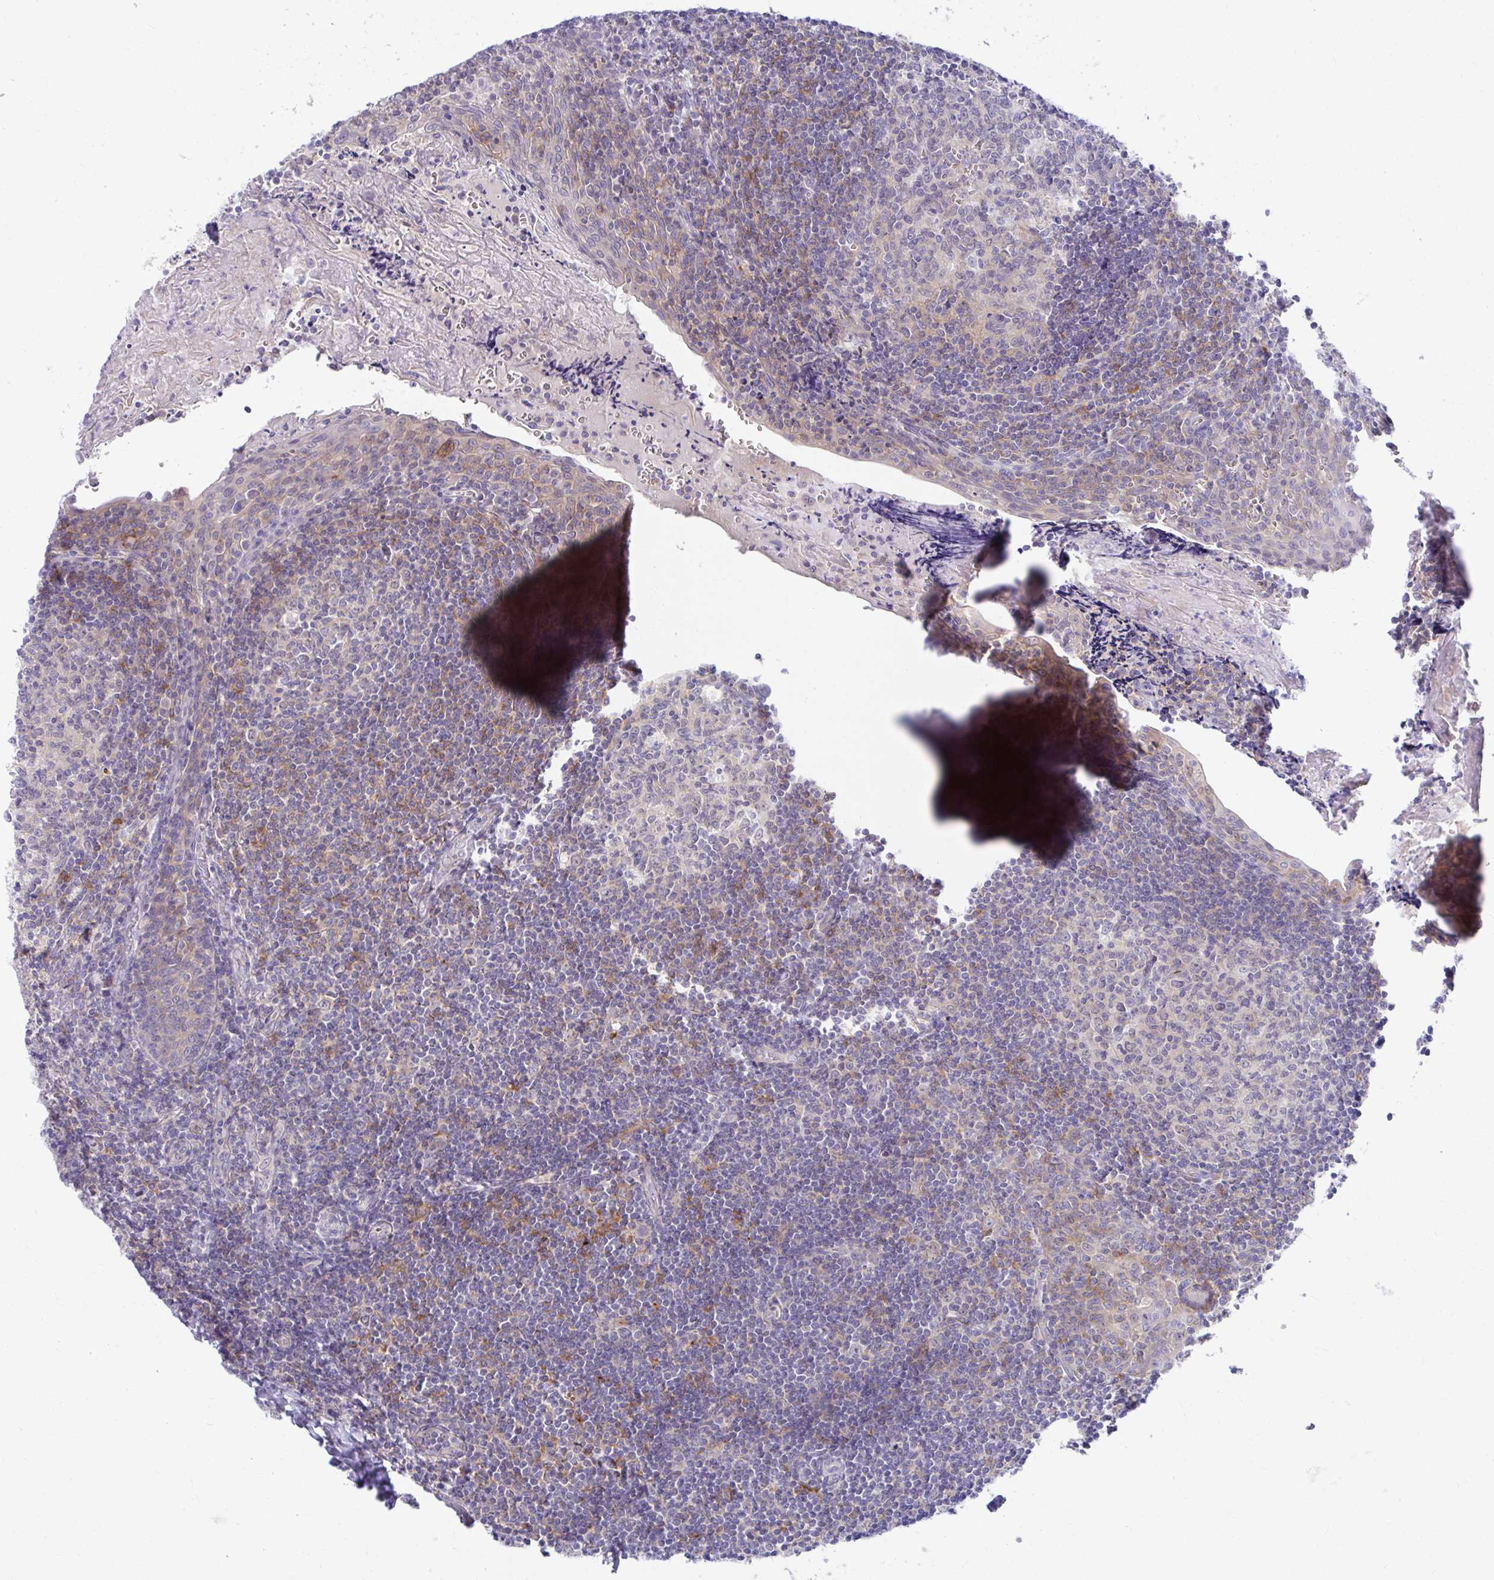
{"staining": {"intensity": "weak", "quantity": "<25%", "location": "cytoplasmic/membranous"}, "tissue": "tonsil", "cell_type": "Germinal center cells", "image_type": "normal", "snomed": [{"axis": "morphology", "description": "Normal tissue, NOS"}, {"axis": "morphology", "description": "Inflammation, NOS"}, {"axis": "topography", "description": "Tonsil"}], "caption": "IHC histopathology image of unremarkable tonsil stained for a protein (brown), which shows no staining in germinal center cells.", "gene": "C19orf81", "patient": {"sex": "female", "age": 31}}